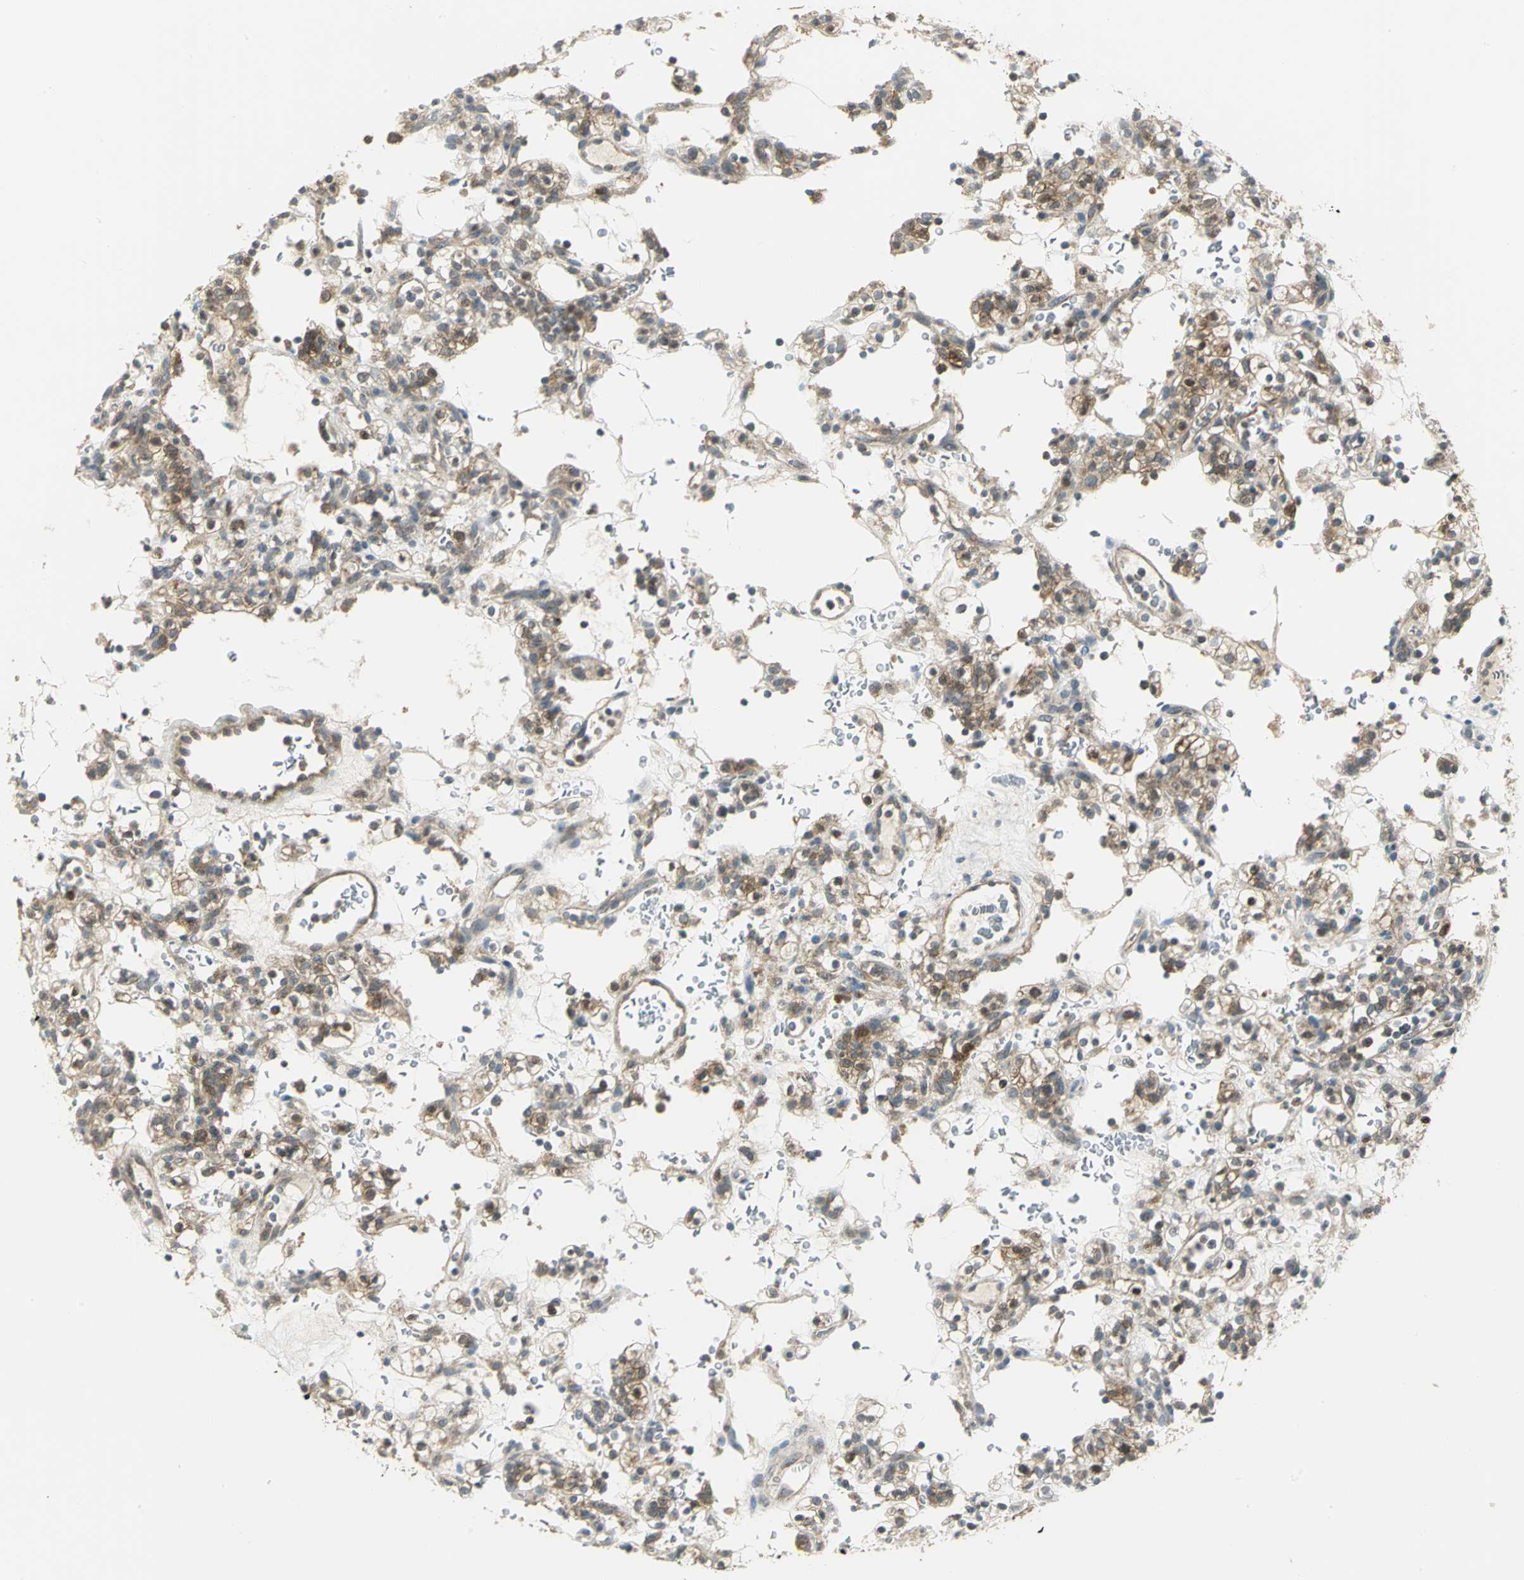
{"staining": {"intensity": "moderate", "quantity": ">75%", "location": "cytoplasmic/membranous"}, "tissue": "renal cancer", "cell_type": "Tumor cells", "image_type": "cancer", "snomed": [{"axis": "morphology", "description": "Normal tissue, NOS"}, {"axis": "morphology", "description": "Adenocarcinoma, NOS"}, {"axis": "topography", "description": "Kidney"}], "caption": "Immunohistochemistry (IHC) micrograph of renal cancer (adenocarcinoma) stained for a protein (brown), which exhibits medium levels of moderate cytoplasmic/membranous staining in approximately >75% of tumor cells.", "gene": "MAPK8IP3", "patient": {"sex": "female", "age": 72}}